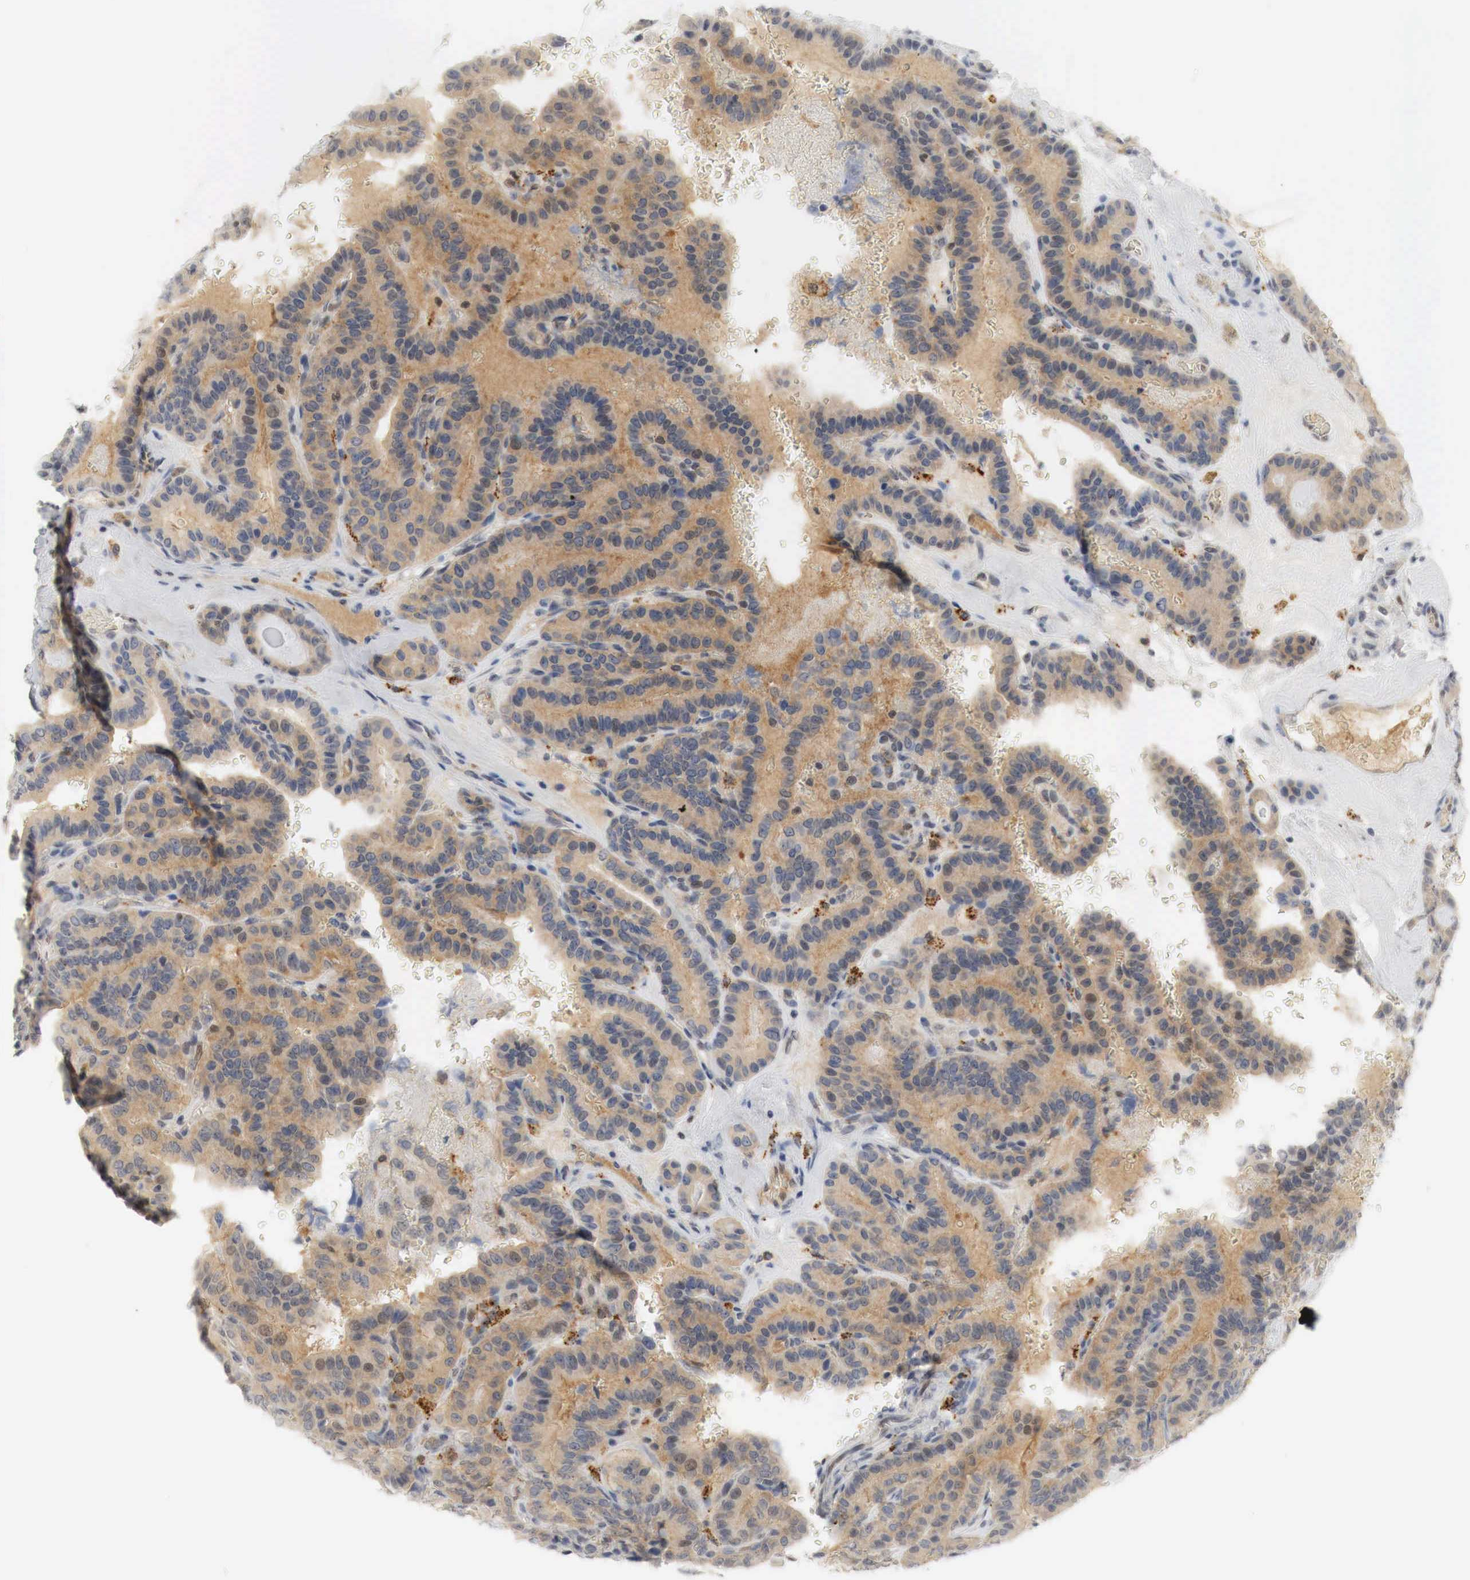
{"staining": {"intensity": "moderate", "quantity": "25%-75%", "location": "cytoplasmic/membranous,nuclear"}, "tissue": "thyroid cancer", "cell_type": "Tumor cells", "image_type": "cancer", "snomed": [{"axis": "morphology", "description": "Papillary adenocarcinoma, NOS"}, {"axis": "topography", "description": "Thyroid gland"}], "caption": "The histopathology image reveals immunohistochemical staining of thyroid cancer (papillary adenocarcinoma). There is moderate cytoplasmic/membranous and nuclear positivity is appreciated in about 25%-75% of tumor cells.", "gene": "MYC", "patient": {"sex": "male", "age": 87}}